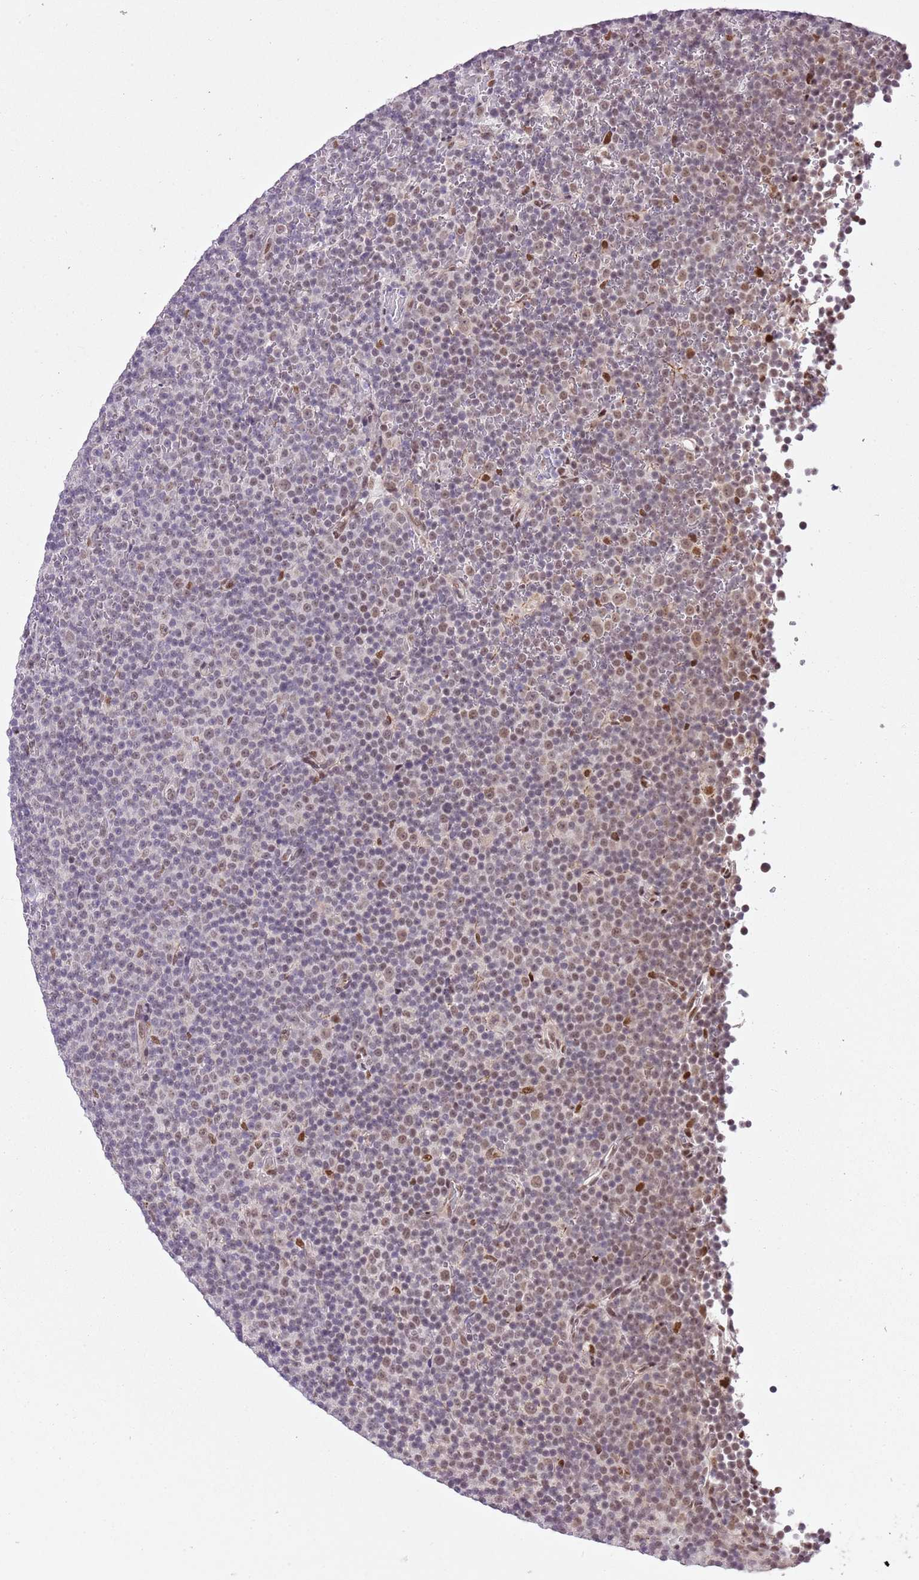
{"staining": {"intensity": "weak", "quantity": "<25%", "location": "nuclear"}, "tissue": "lymphoma", "cell_type": "Tumor cells", "image_type": "cancer", "snomed": [{"axis": "morphology", "description": "Malignant lymphoma, non-Hodgkin's type, Low grade"}, {"axis": "topography", "description": "Lymph node"}], "caption": "IHC of human lymphoma exhibits no staining in tumor cells.", "gene": "NACC2", "patient": {"sex": "female", "age": 67}}